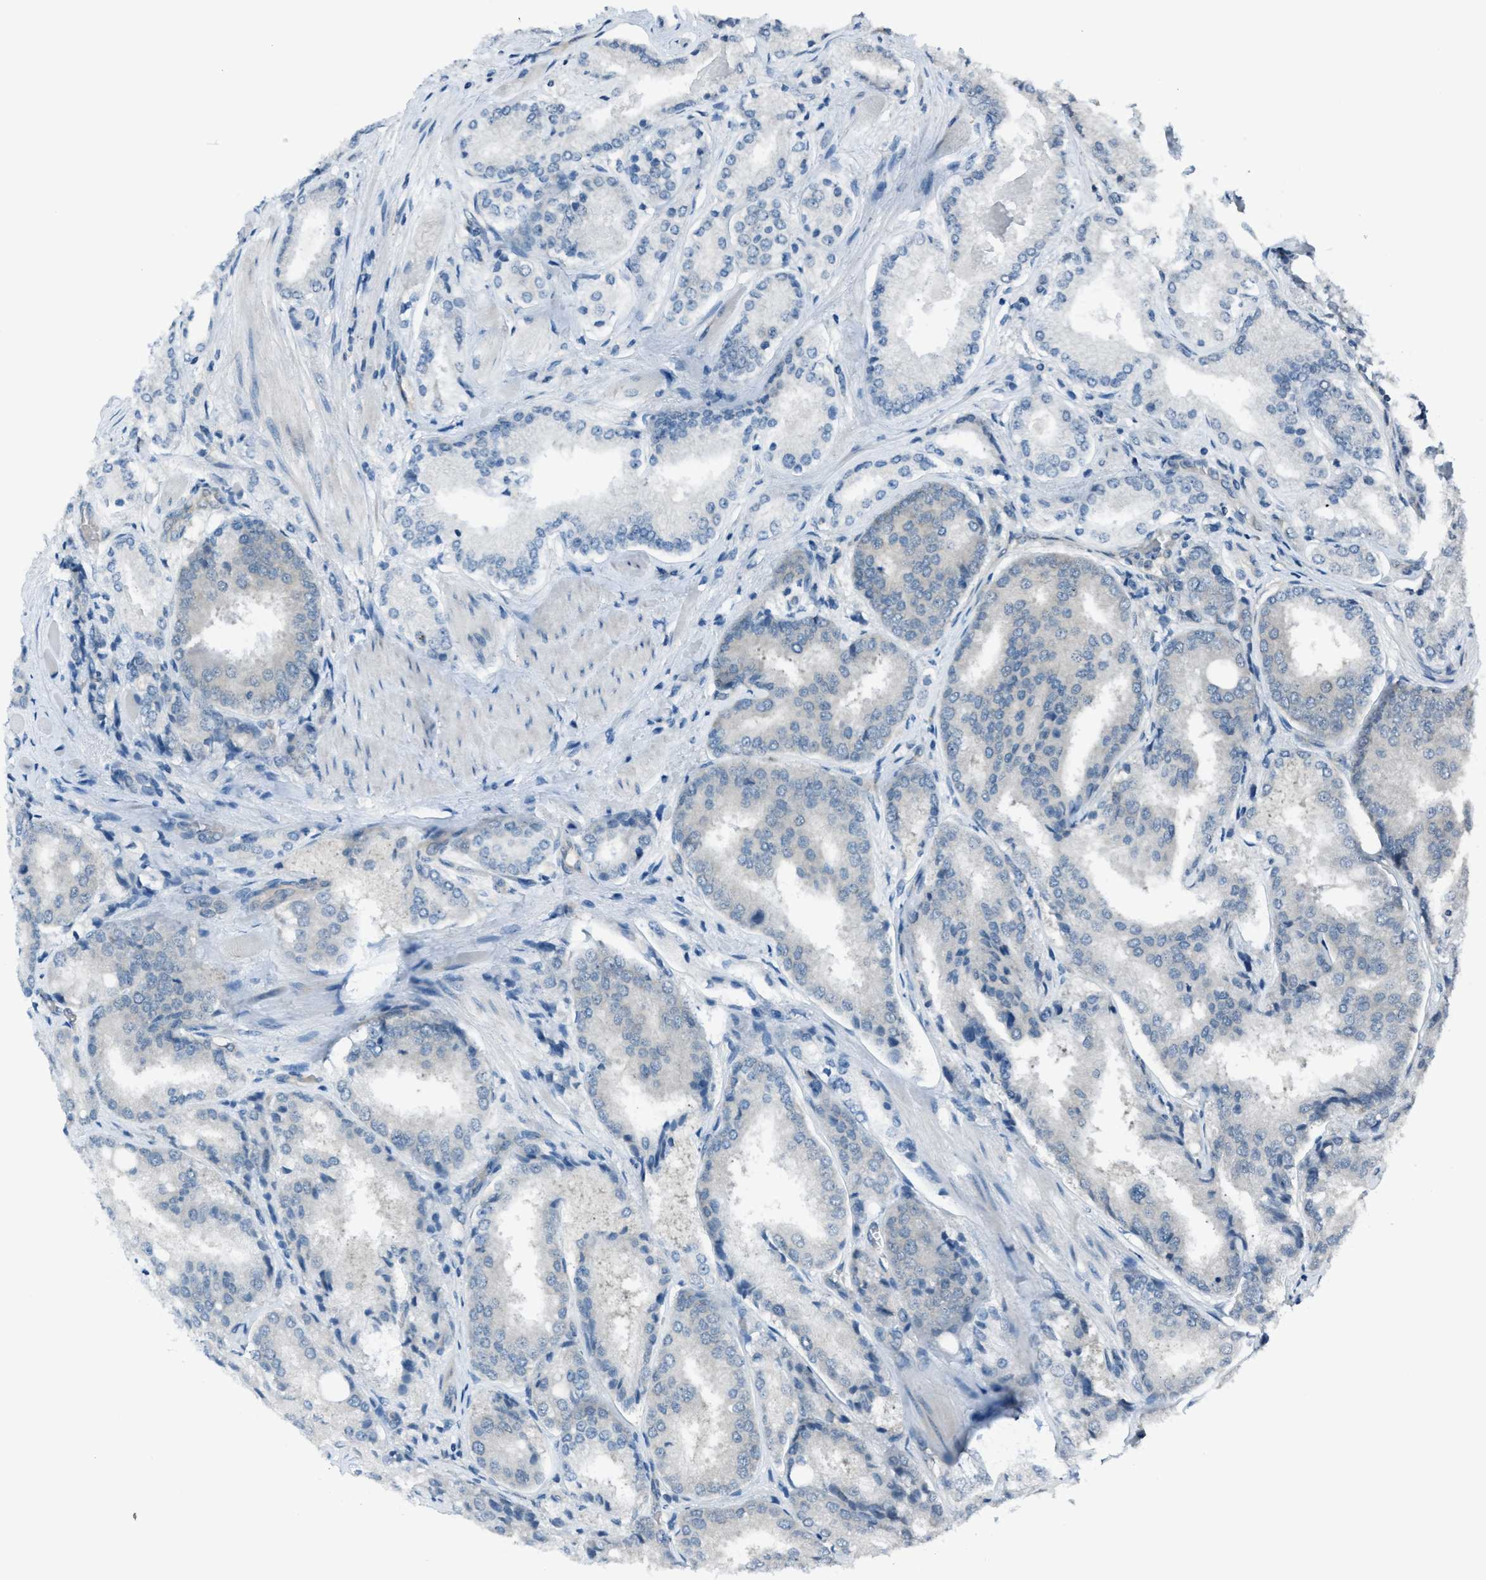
{"staining": {"intensity": "negative", "quantity": "none", "location": "none"}, "tissue": "prostate cancer", "cell_type": "Tumor cells", "image_type": "cancer", "snomed": [{"axis": "morphology", "description": "Adenocarcinoma, High grade"}, {"axis": "topography", "description": "Prostate"}], "caption": "There is no significant staining in tumor cells of prostate cancer.", "gene": "ASAP2", "patient": {"sex": "male", "age": 50}}